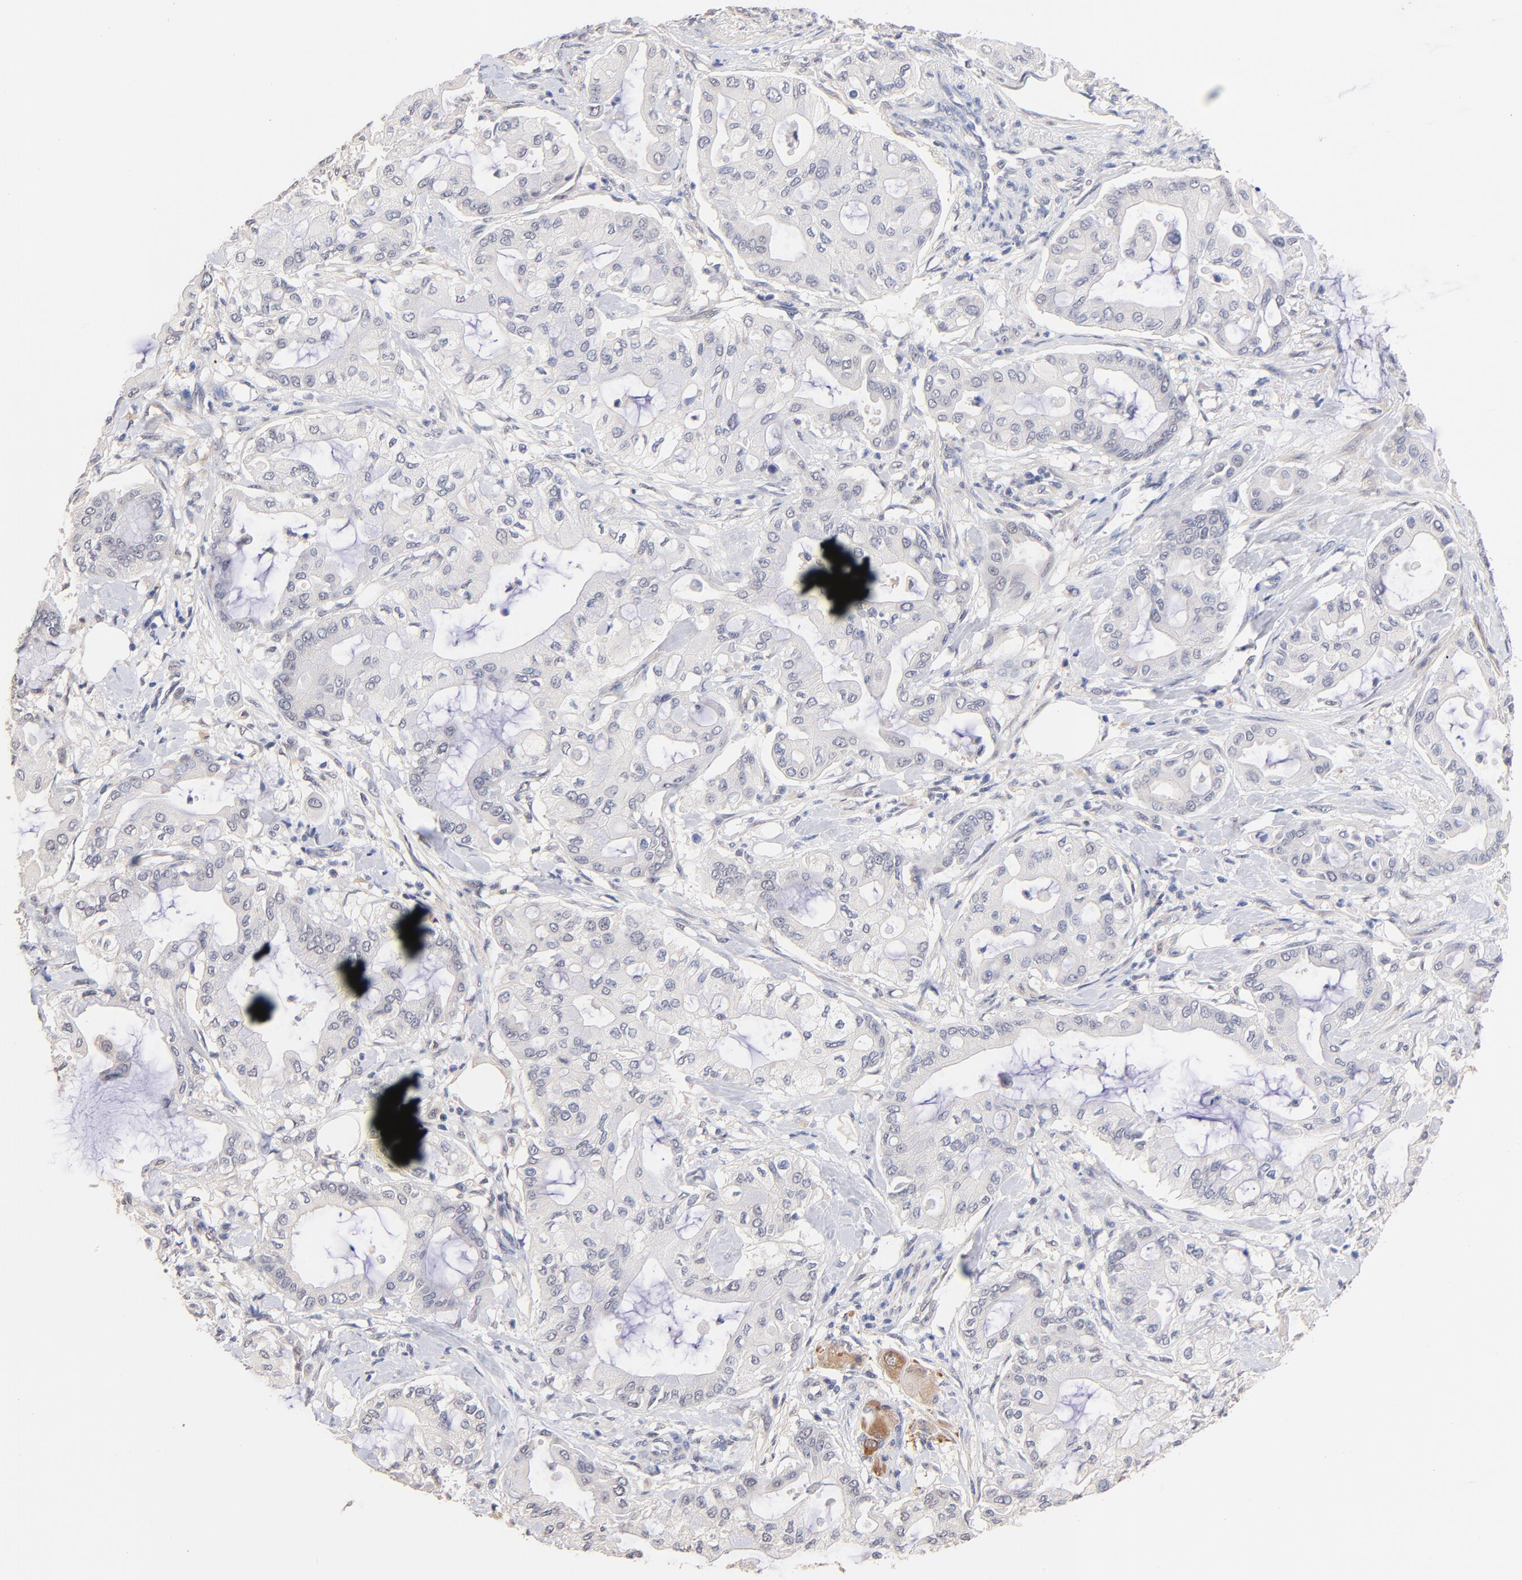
{"staining": {"intensity": "moderate", "quantity": "<25%", "location": "cytoplasmic/membranous"}, "tissue": "pancreatic cancer", "cell_type": "Tumor cells", "image_type": "cancer", "snomed": [{"axis": "morphology", "description": "Adenocarcinoma, NOS"}, {"axis": "morphology", "description": "Adenocarcinoma, metastatic, NOS"}, {"axis": "topography", "description": "Lymph node"}, {"axis": "topography", "description": "Pancreas"}, {"axis": "topography", "description": "Duodenum"}], "caption": "Protein staining of pancreatic cancer (adenocarcinoma) tissue demonstrates moderate cytoplasmic/membranous staining in about <25% of tumor cells. The protein of interest is stained brown, and the nuclei are stained in blue (DAB IHC with brightfield microscopy, high magnification).", "gene": "RIBC2", "patient": {"sex": "female", "age": 64}}